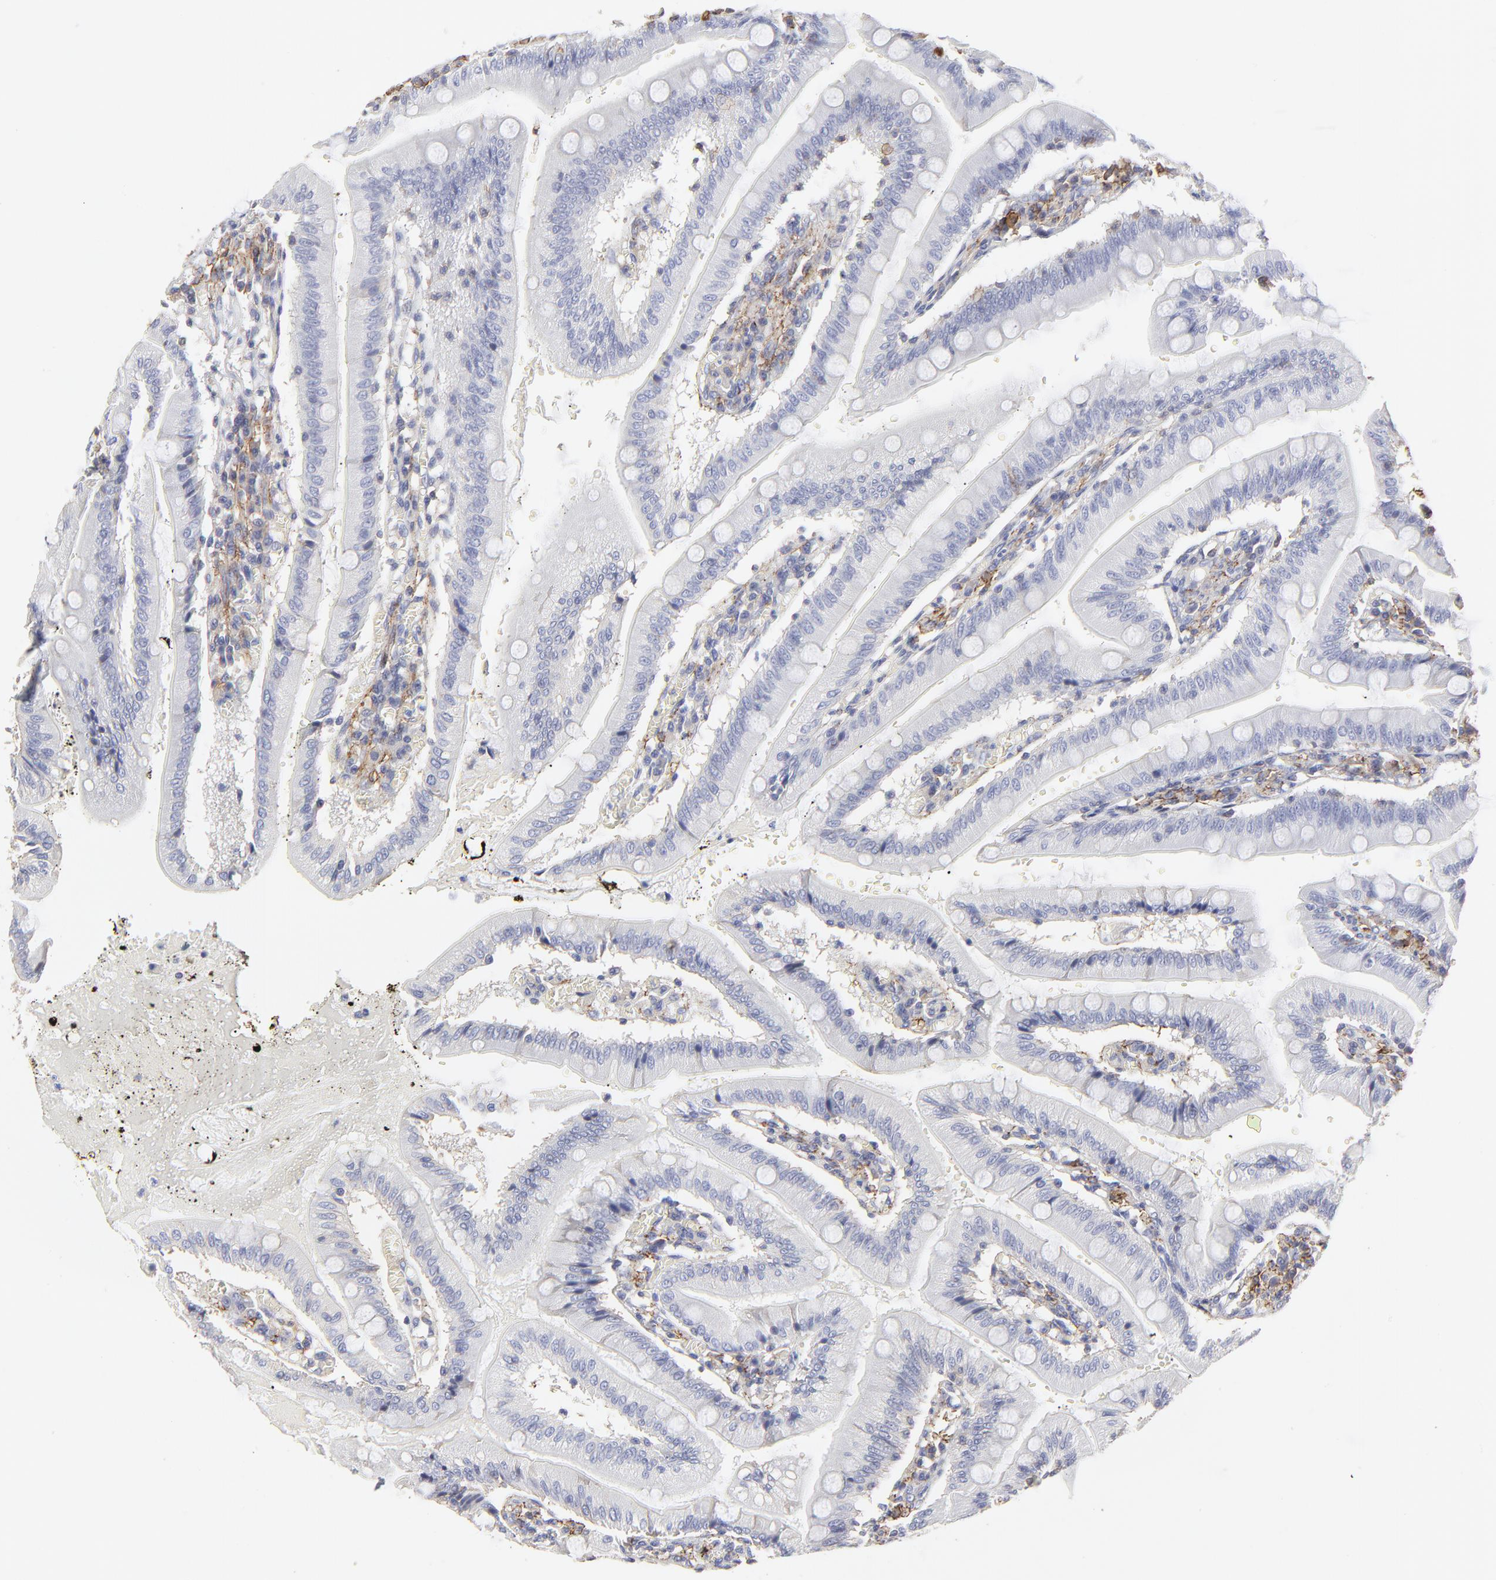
{"staining": {"intensity": "negative", "quantity": "none", "location": "none"}, "tissue": "small intestine", "cell_type": "Glandular cells", "image_type": "normal", "snomed": [{"axis": "morphology", "description": "Normal tissue, NOS"}, {"axis": "topography", "description": "Small intestine"}], "caption": "This is an immunohistochemistry micrograph of benign small intestine. There is no staining in glandular cells.", "gene": "ANXA6", "patient": {"sex": "male", "age": 71}}